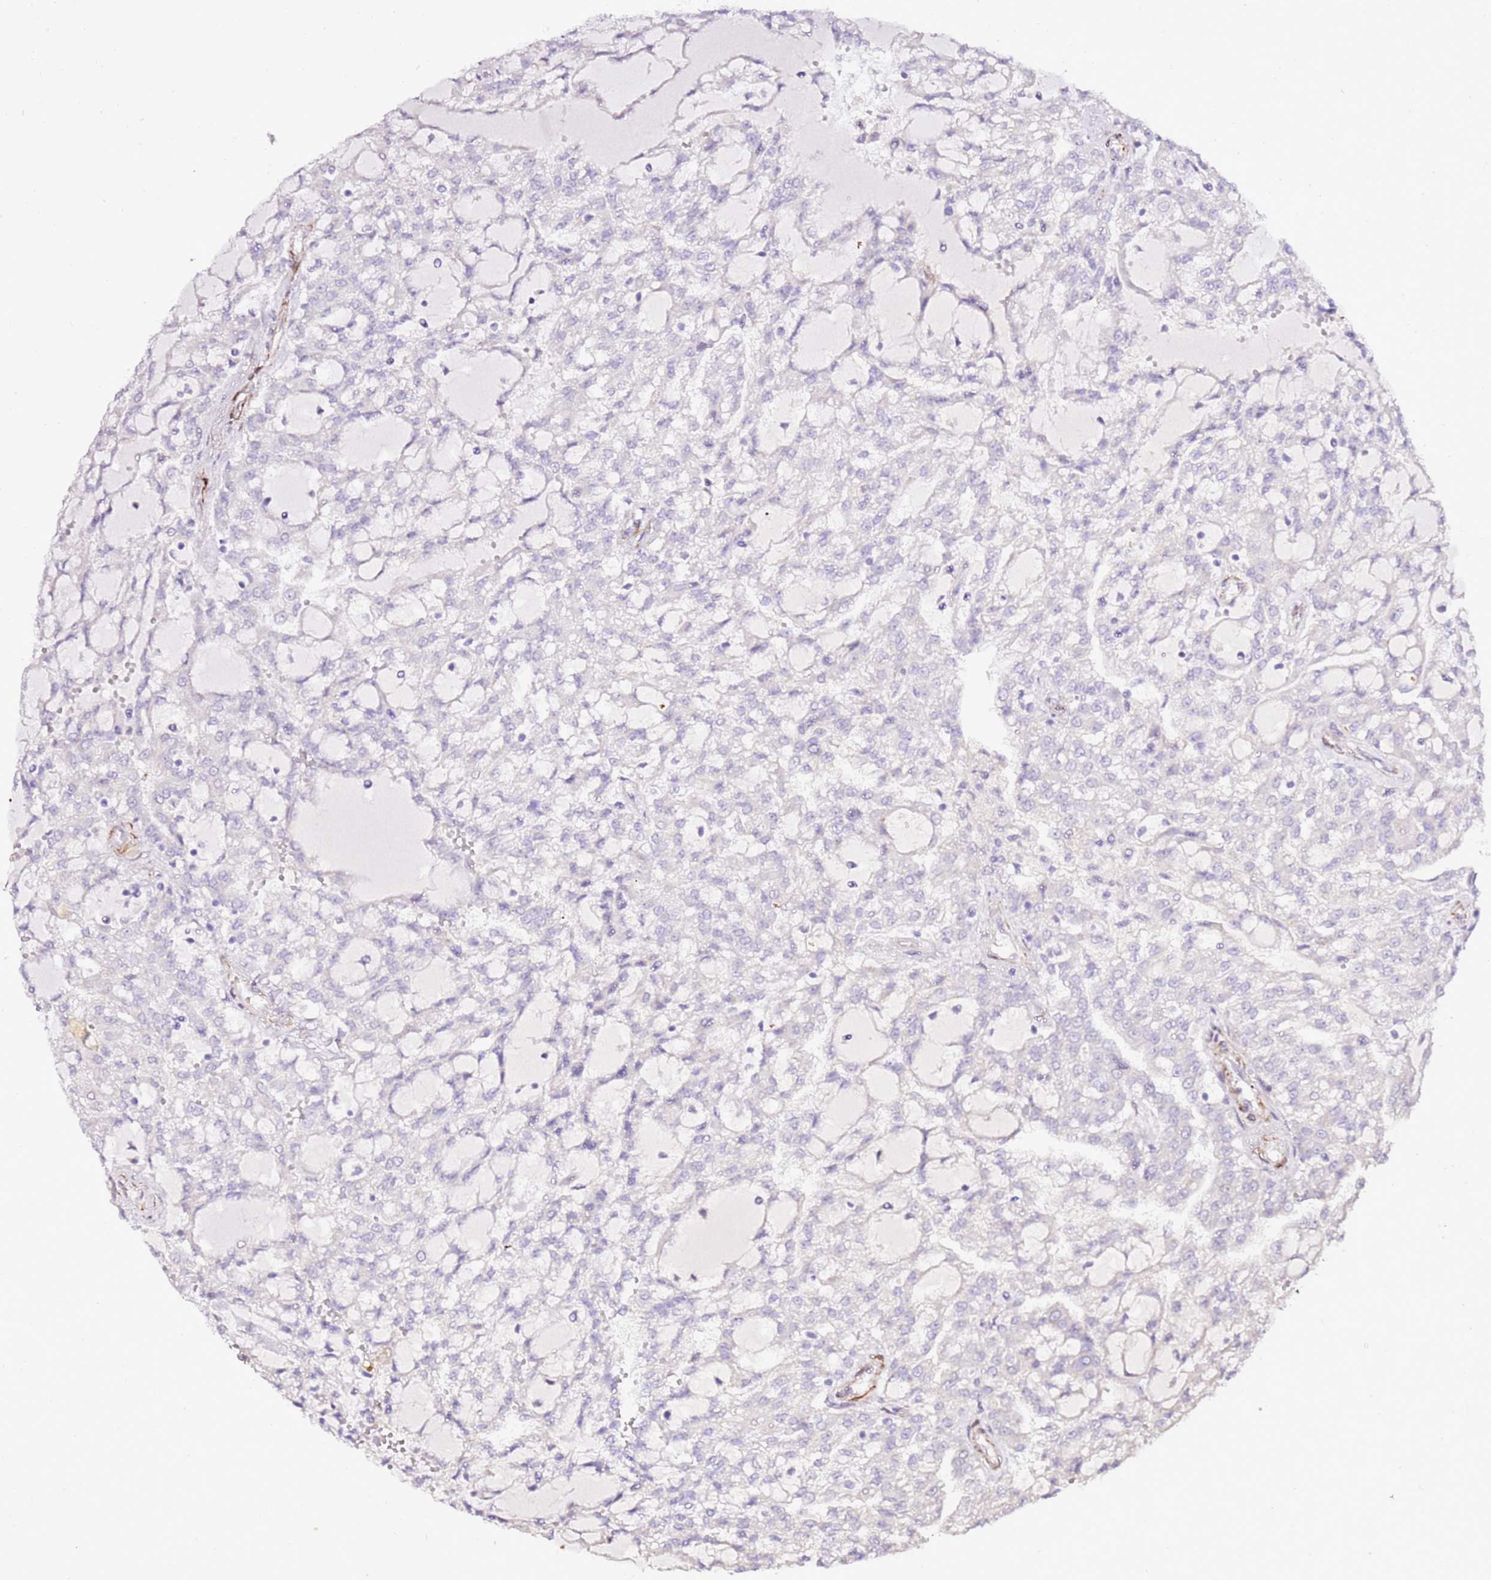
{"staining": {"intensity": "negative", "quantity": "none", "location": "none"}, "tissue": "renal cancer", "cell_type": "Tumor cells", "image_type": "cancer", "snomed": [{"axis": "morphology", "description": "Adenocarcinoma, NOS"}, {"axis": "topography", "description": "Kidney"}], "caption": "The histopathology image displays no staining of tumor cells in renal adenocarcinoma.", "gene": "ART5", "patient": {"sex": "male", "age": 63}}